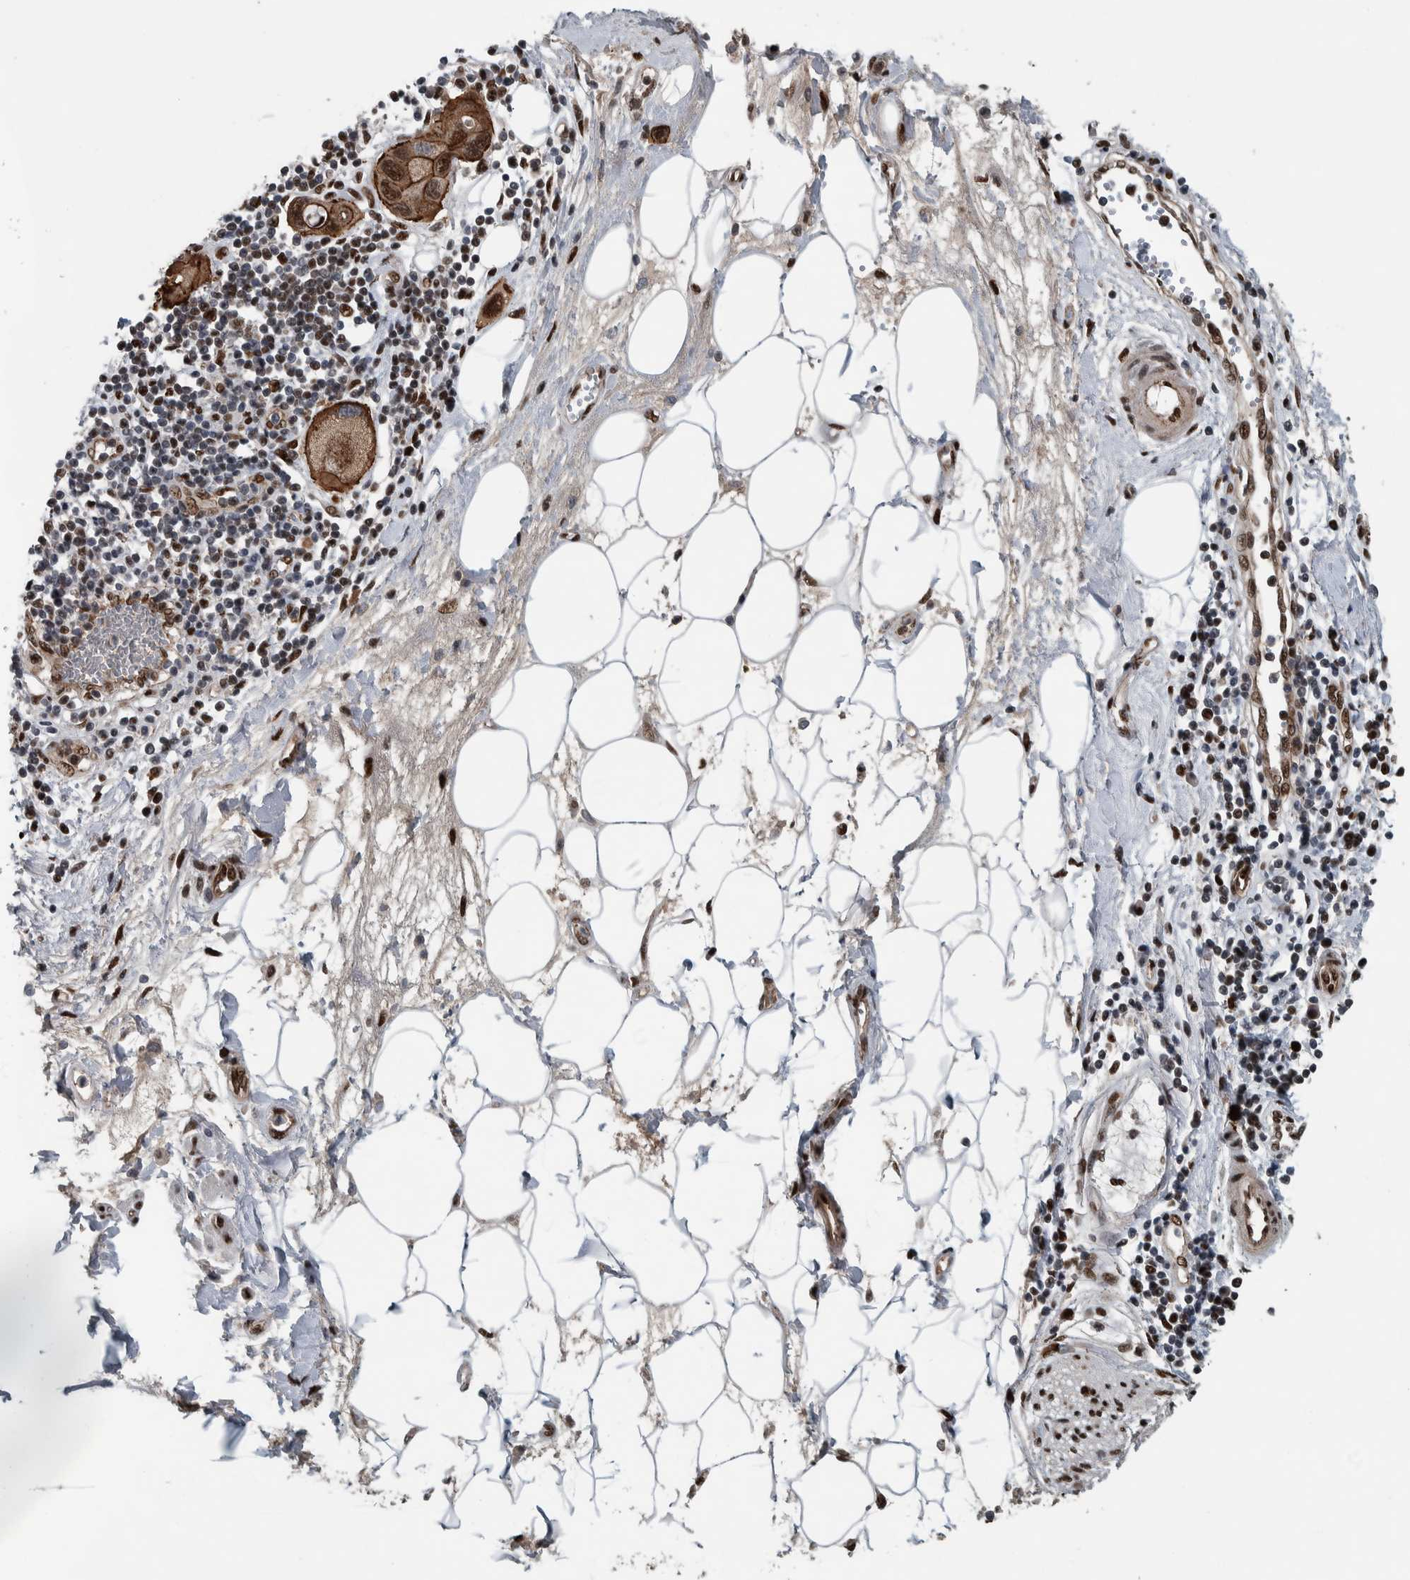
{"staining": {"intensity": "strong", "quantity": ">75%", "location": "cytoplasmic/membranous,nuclear"}, "tissue": "pancreatic cancer", "cell_type": "Tumor cells", "image_type": "cancer", "snomed": [{"axis": "morphology", "description": "Adenocarcinoma, NOS"}, {"axis": "topography", "description": "Pancreas"}], "caption": "There is high levels of strong cytoplasmic/membranous and nuclear positivity in tumor cells of pancreatic adenocarcinoma, as demonstrated by immunohistochemical staining (brown color).", "gene": "FAM135B", "patient": {"sex": "male", "age": 59}}